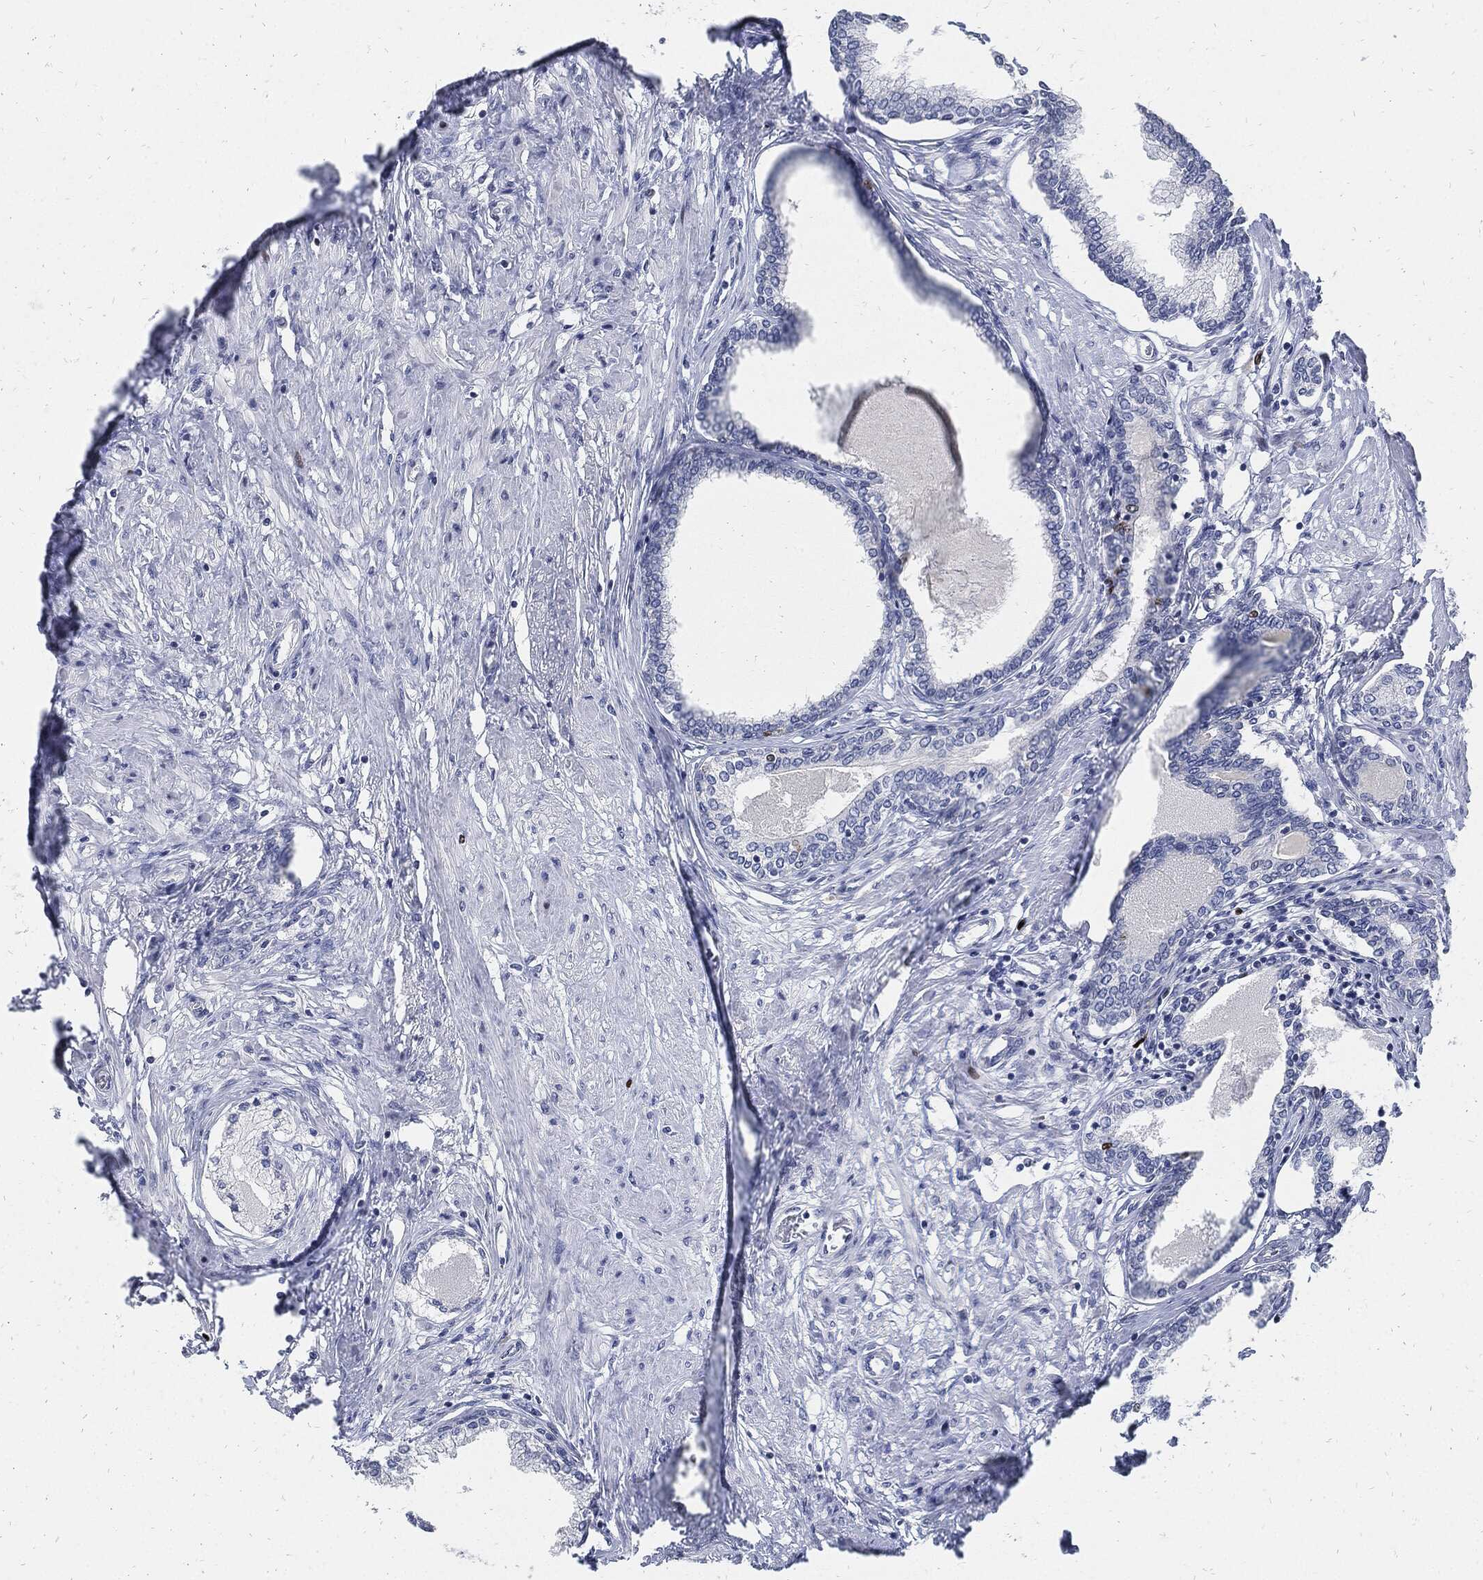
{"staining": {"intensity": "negative", "quantity": "none", "location": "none"}, "tissue": "prostate cancer", "cell_type": "Tumor cells", "image_type": "cancer", "snomed": [{"axis": "morphology", "description": "Adenocarcinoma, Low grade"}, {"axis": "topography", "description": "Prostate and seminal vesicle, NOS"}], "caption": "Immunohistochemical staining of human prostate cancer demonstrates no significant positivity in tumor cells.", "gene": "MKI67", "patient": {"sex": "male", "age": 61}}